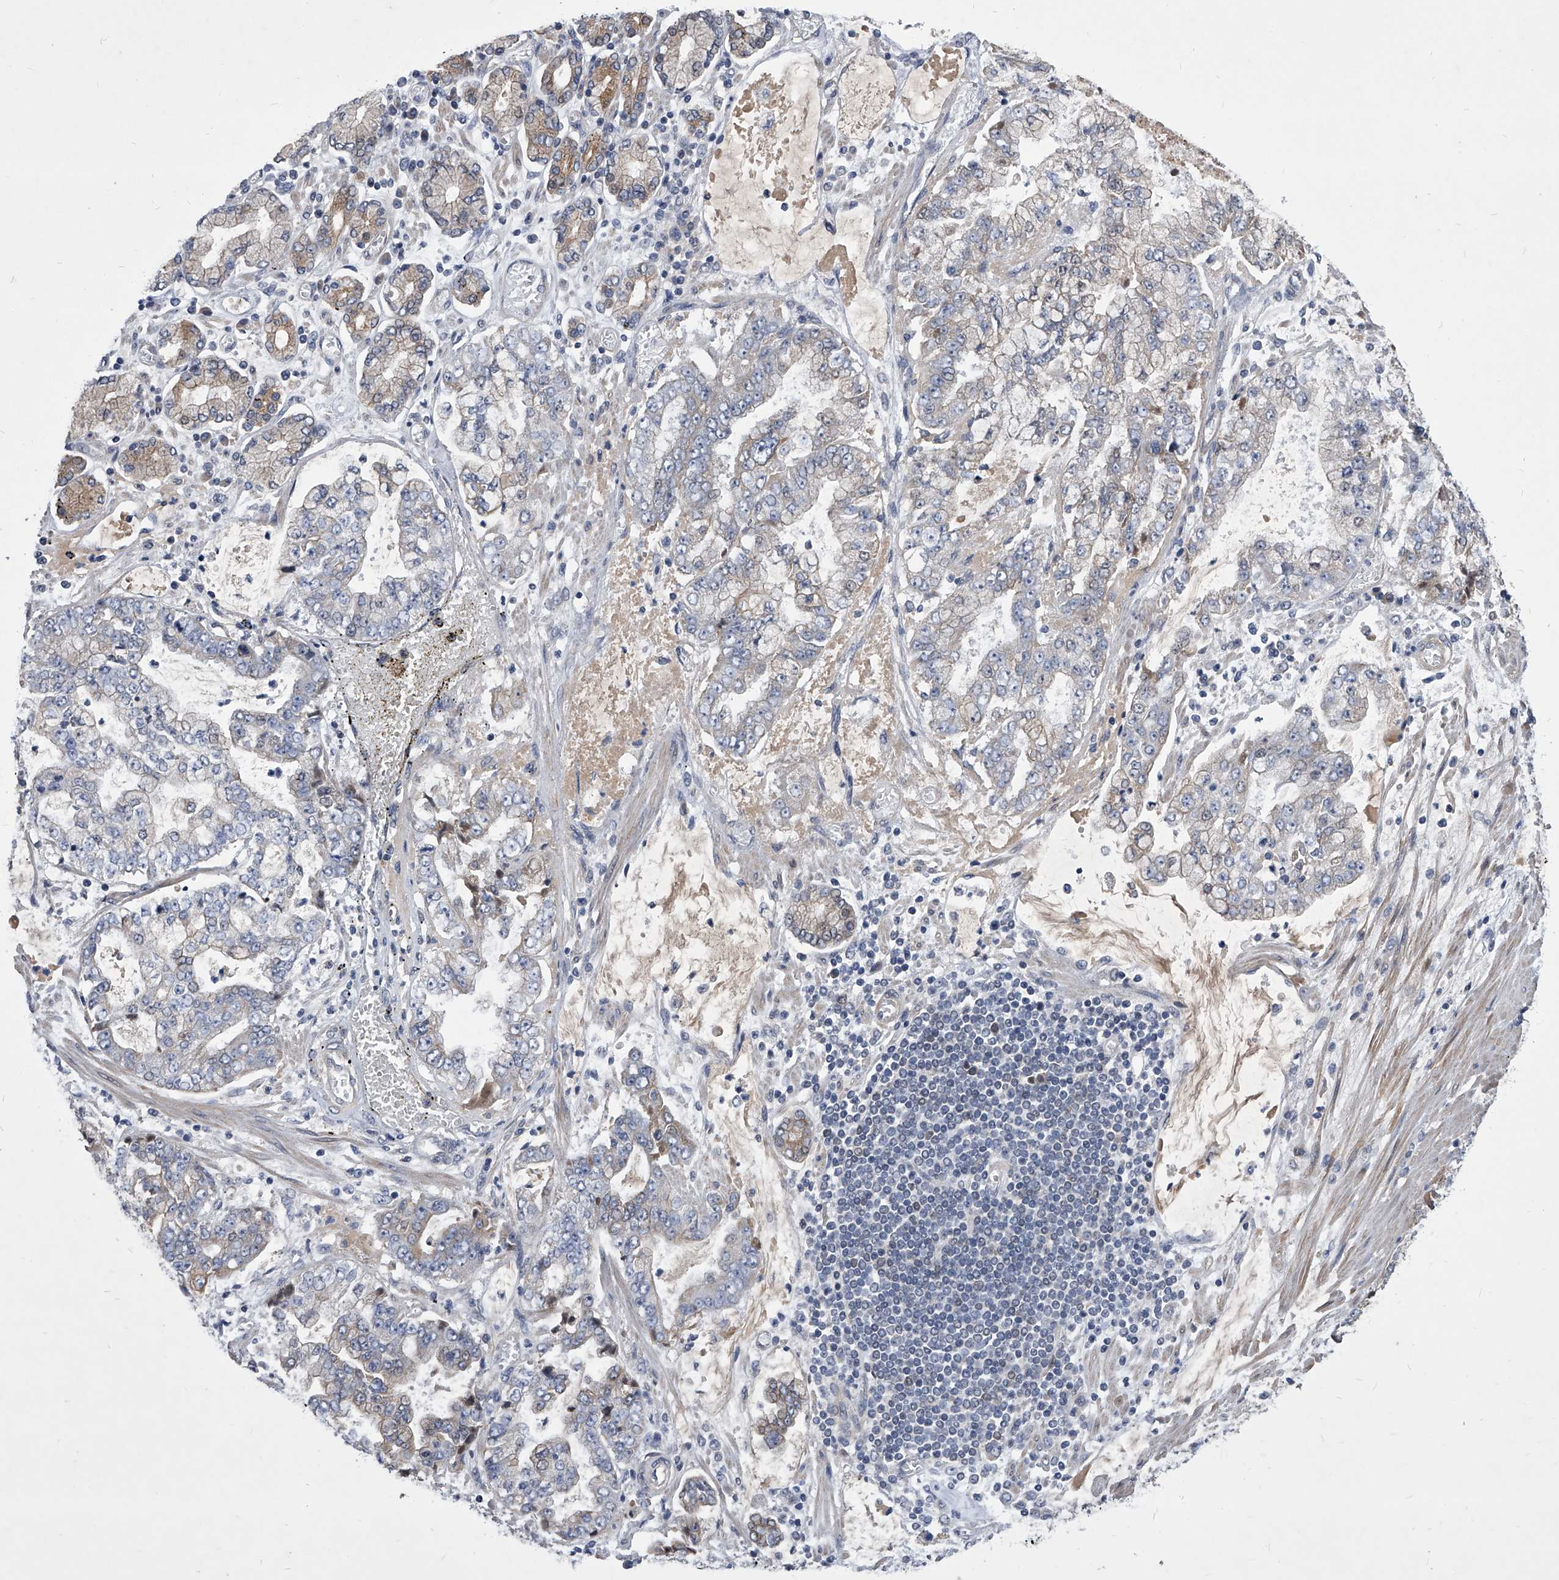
{"staining": {"intensity": "weak", "quantity": "<25%", "location": "cytoplasmic/membranous"}, "tissue": "stomach cancer", "cell_type": "Tumor cells", "image_type": "cancer", "snomed": [{"axis": "morphology", "description": "Adenocarcinoma, NOS"}, {"axis": "topography", "description": "Stomach"}], "caption": "Immunohistochemical staining of stomach cancer exhibits no significant expression in tumor cells.", "gene": "ZNF76", "patient": {"sex": "male", "age": 76}}